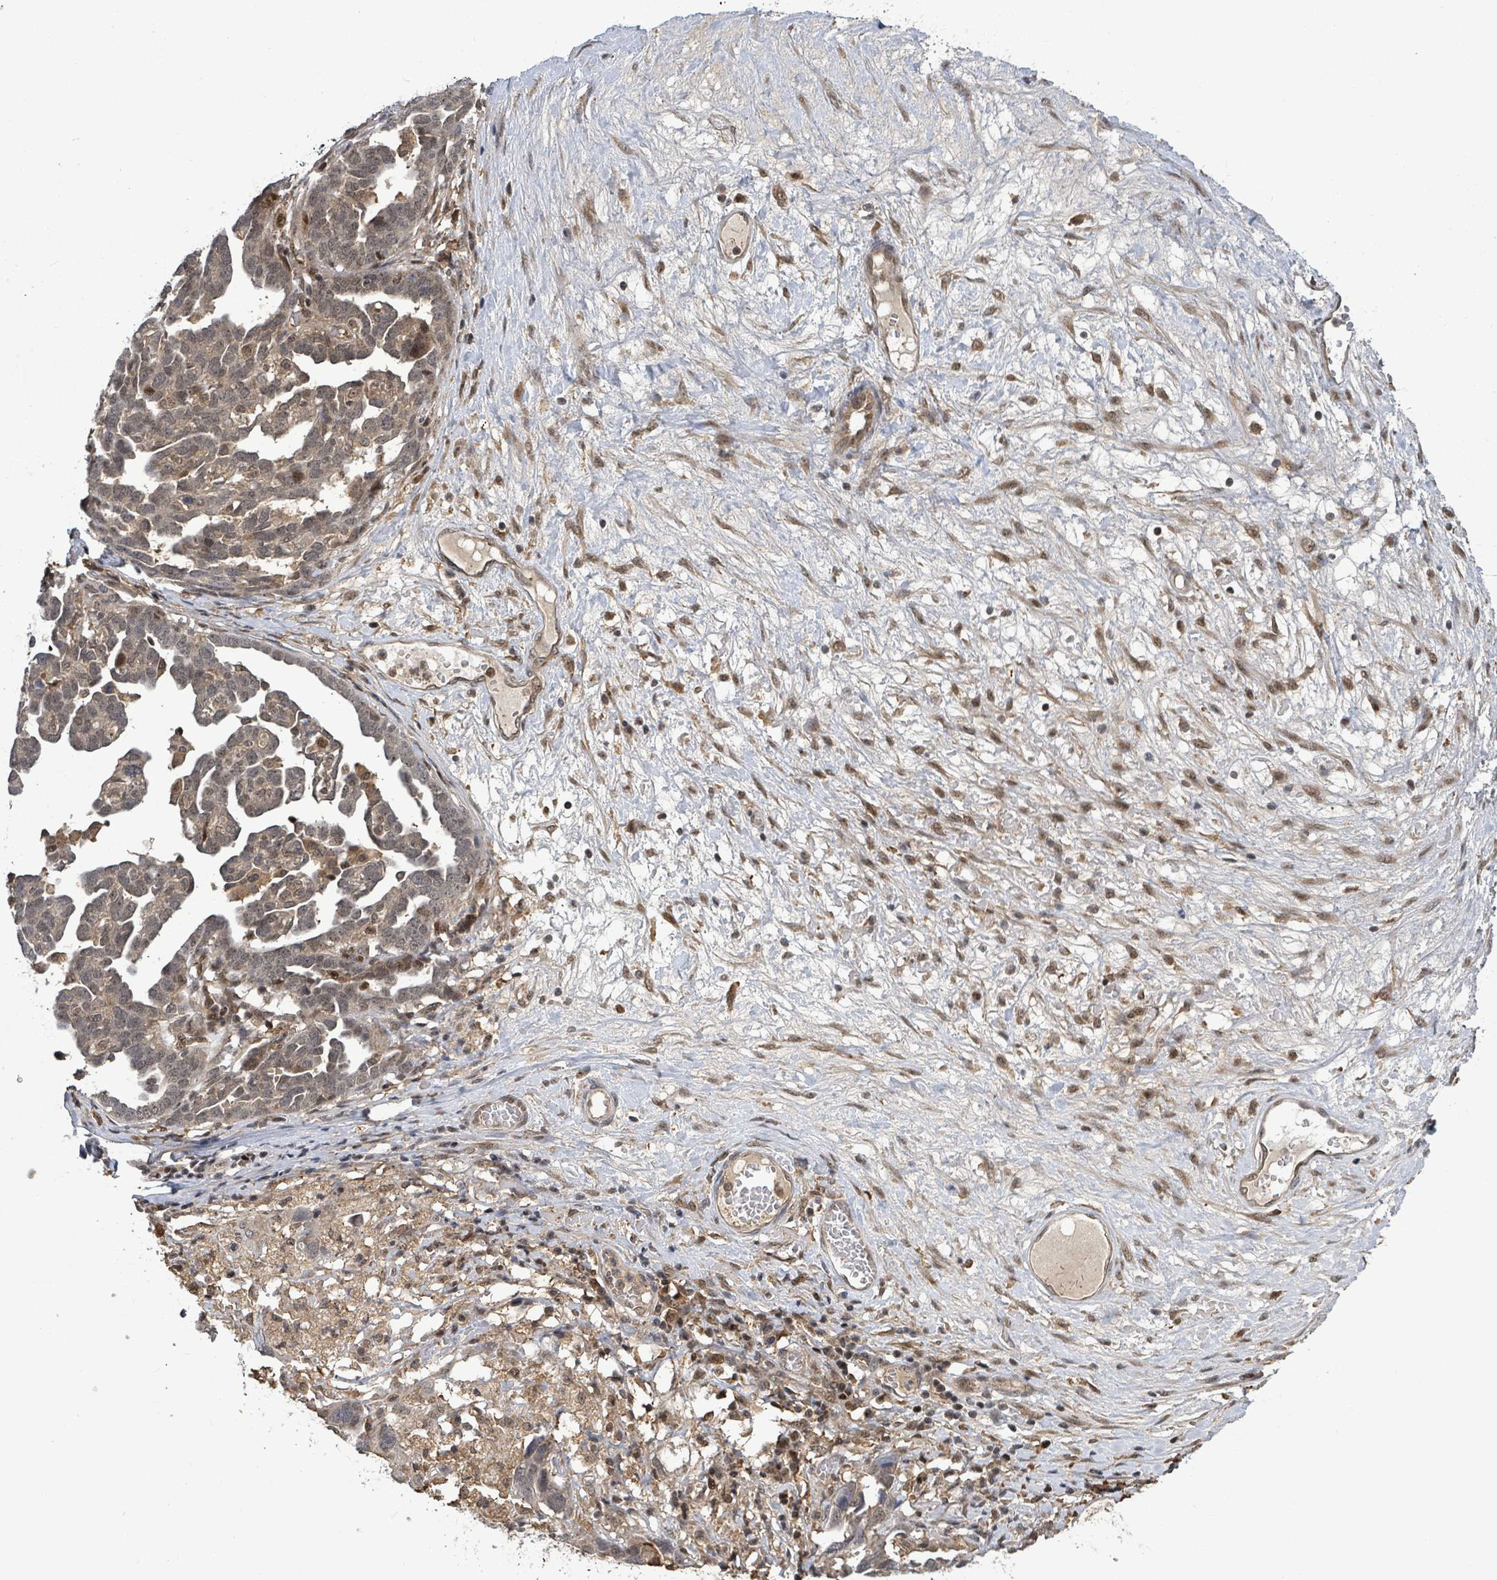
{"staining": {"intensity": "weak", "quantity": "25%-75%", "location": "nuclear"}, "tissue": "ovarian cancer", "cell_type": "Tumor cells", "image_type": "cancer", "snomed": [{"axis": "morphology", "description": "Cystadenocarcinoma, serous, NOS"}, {"axis": "topography", "description": "Ovary"}], "caption": "Human ovarian cancer (serous cystadenocarcinoma) stained with a protein marker exhibits weak staining in tumor cells.", "gene": "FBXO6", "patient": {"sex": "female", "age": 54}}